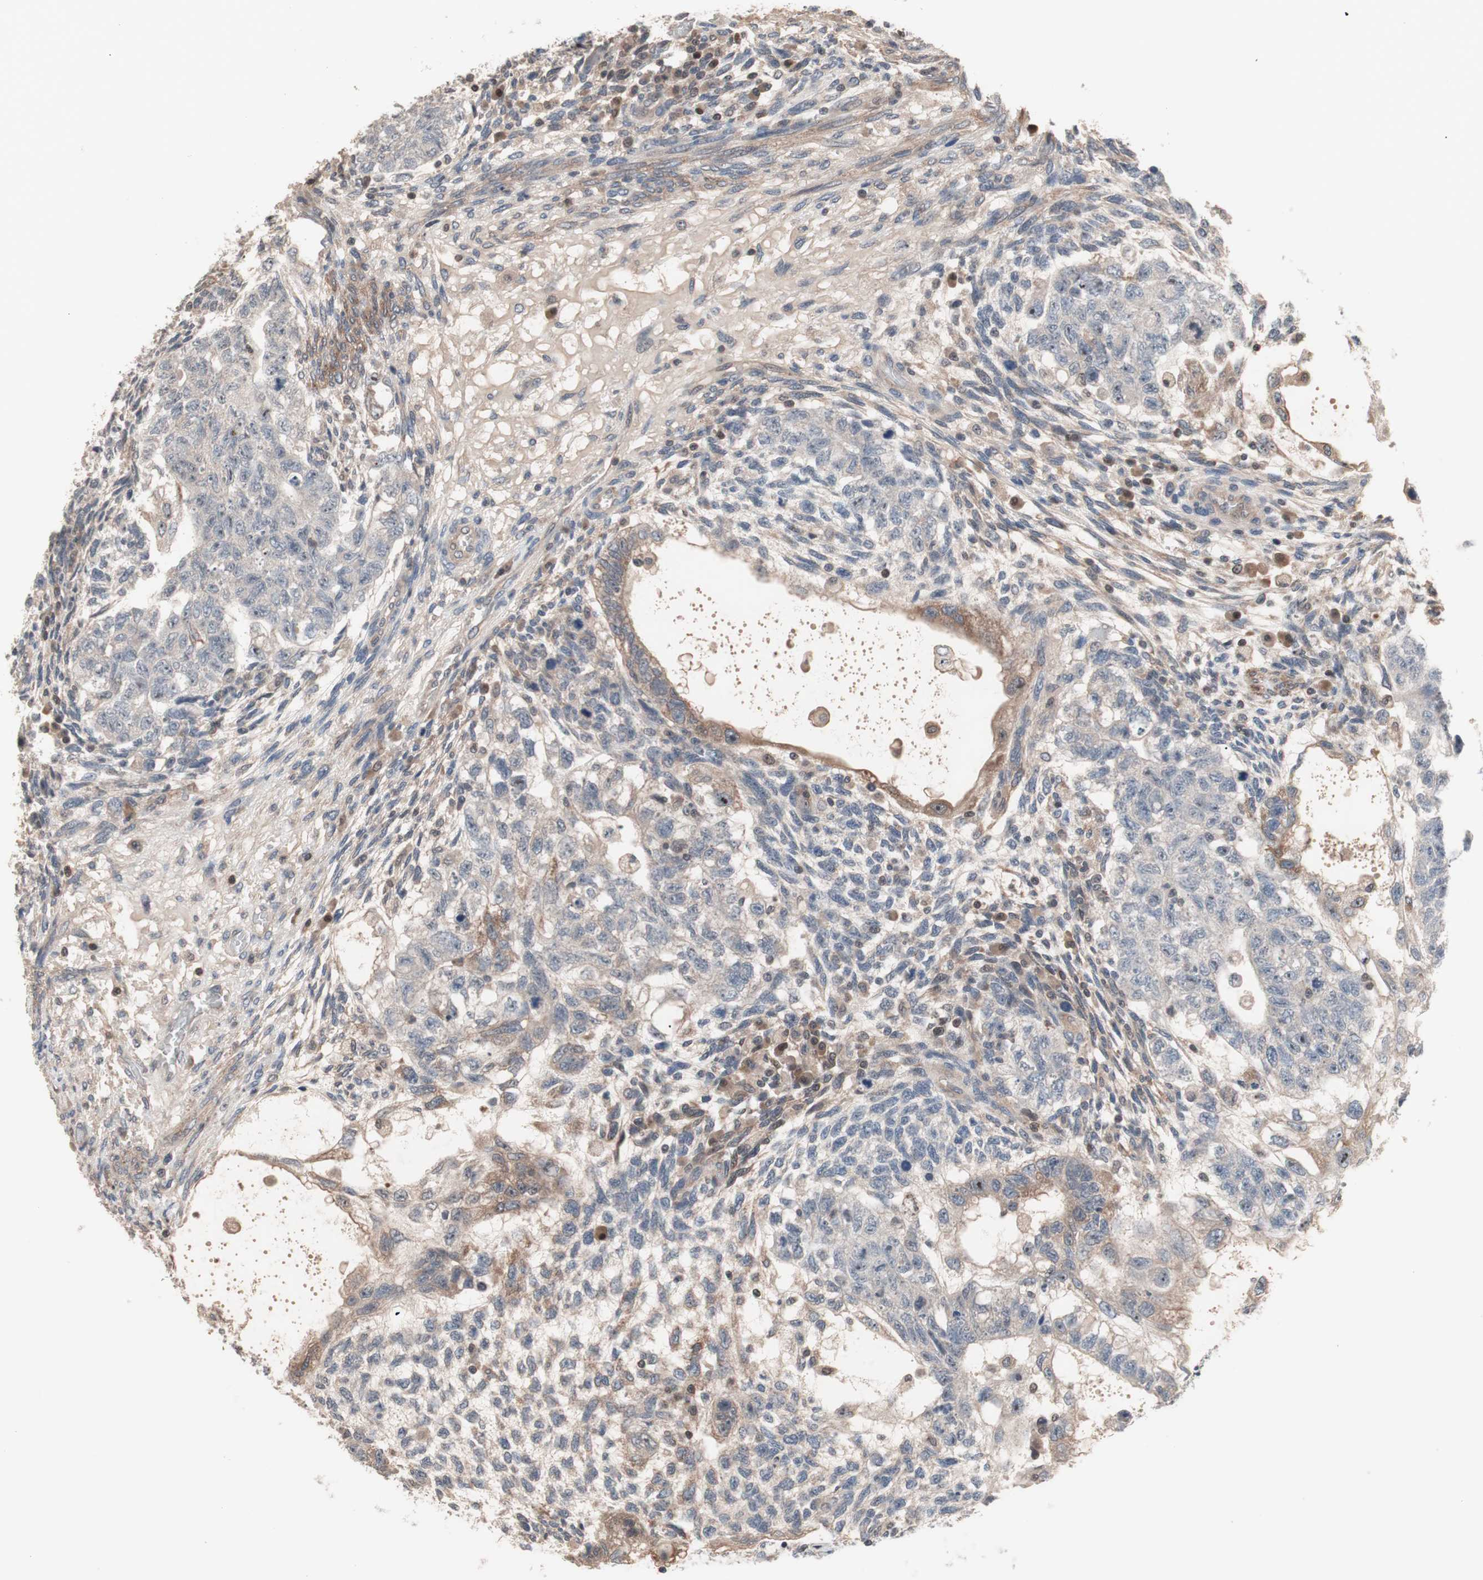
{"staining": {"intensity": "negative", "quantity": "none", "location": "none"}, "tissue": "testis cancer", "cell_type": "Tumor cells", "image_type": "cancer", "snomed": [{"axis": "morphology", "description": "Normal tissue, NOS"}, {"axis": "morphology", "description": "Carcinoma, Embryonal, NOS"}, {"axis": "topography", "description": "Testis"}], "caption": "An immunohistochemistry (IHC) micrograph of testis embryonal carcinoma is shown. There is no staining in tumor cells of testis embryonal carcinoma.", "gene": "IRS1", "patient": {"sex": "male", "age": 36}}